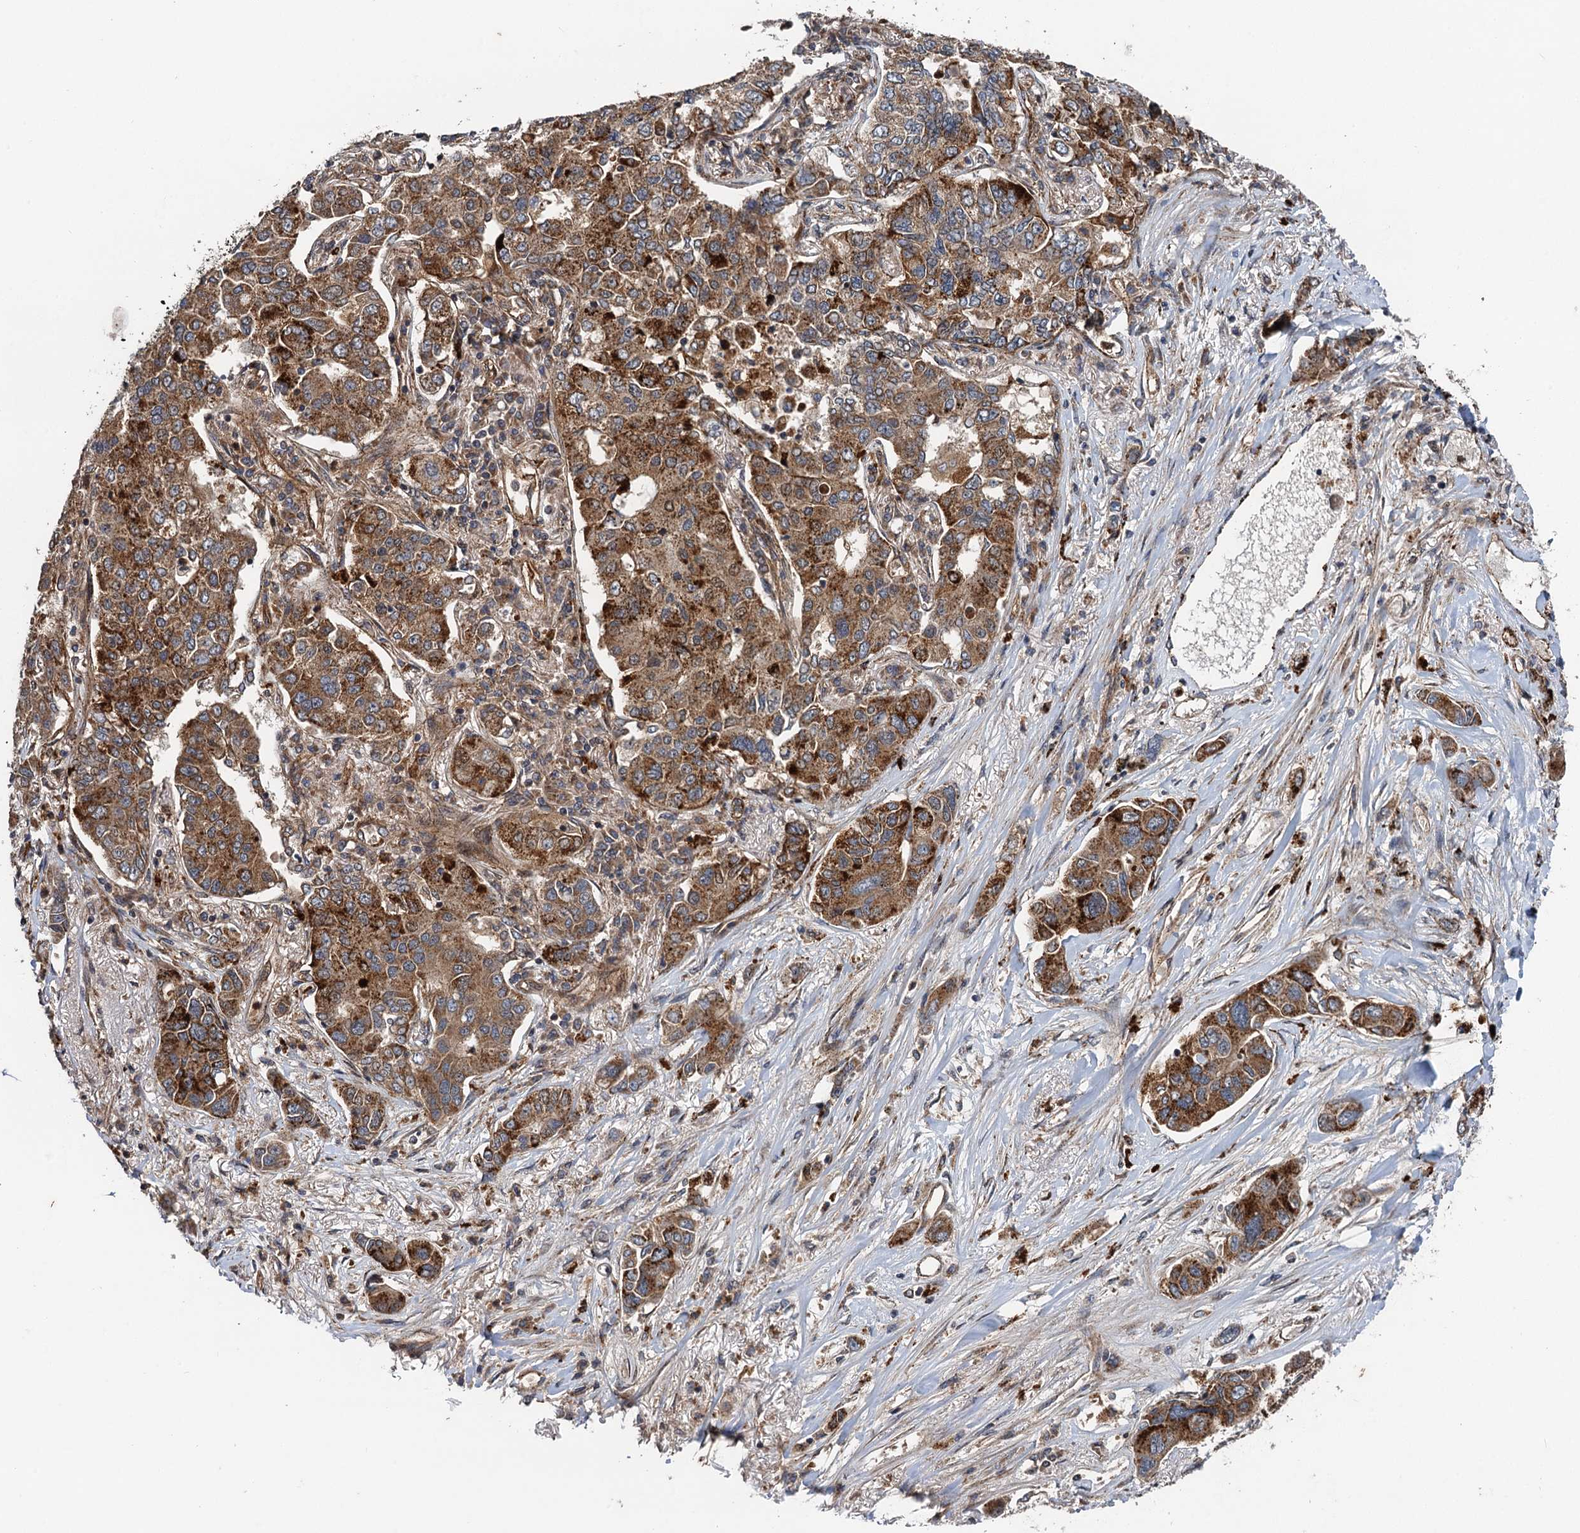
{"staining": {"intensity": "moderate", "quantity": ">75%", "location": "cytoplasmic/membranous"}, "tissue": "lung cancer", "cell_type": "Tumor cells", "image_type": "cancer", "snomed": [{"axis": "morphology", "description": "Adenocarcinoma, NOS"}, {"axis": "topography", "description": "Lung"}], "caption": "Adenocarcinoma (lung) was stained to show a protein in brown. There is medium levels of moderate cytoplasmic/membranous positivity in about >75% of tumor cells.", "gene": "NLRP10", "patient": {"sex": "male", "age": 49}}